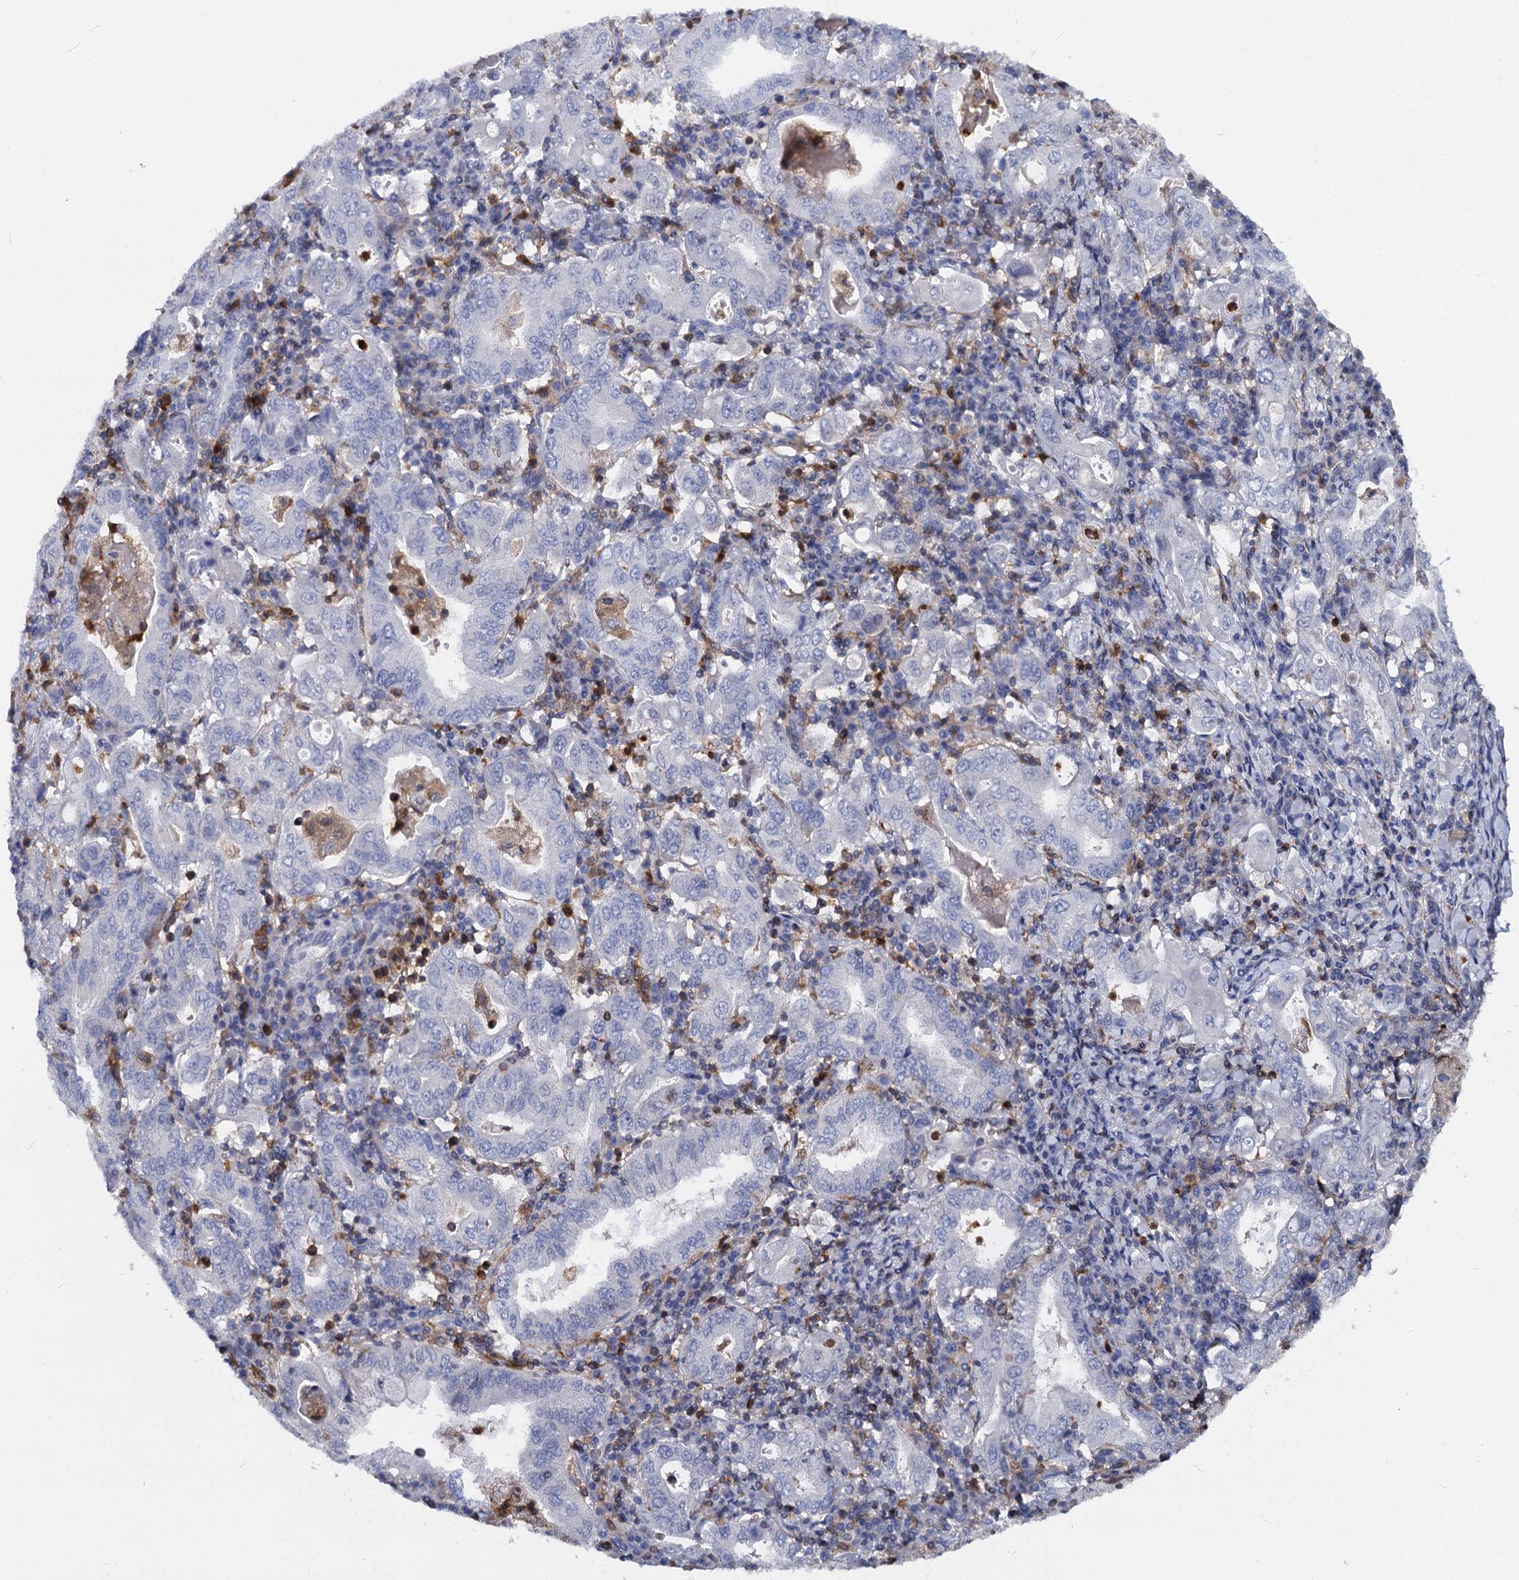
{"staining": {"intensity": "negative", "quantity": "none", "location": "none"}, "tissue": "stomach cancer", "cell_type": "Tumor cells", "image_type": "cancer", "snomed": [{"axis": "morphology", "description": "Normal tissue, NOS"}, {"axis": "morphology", "description": "Adenocarcinoma, NOS"}, {"axis": "topography", "description": "Esophagus"}, {"axis": "topography", "description": "Stomach, upper"}, {"axis": "topography", "description": "Peripheral nerve tissue"}], "caption": "The micrograph exhibits no staining of tumor cells in stomach cancer (adenocarcinoma). The staining is performed using DAB brown chromogen with nuclei counter-stained in using hematoxylin.", "gene": "RHOG", "patient": {"sex": "male", "age": 62}}